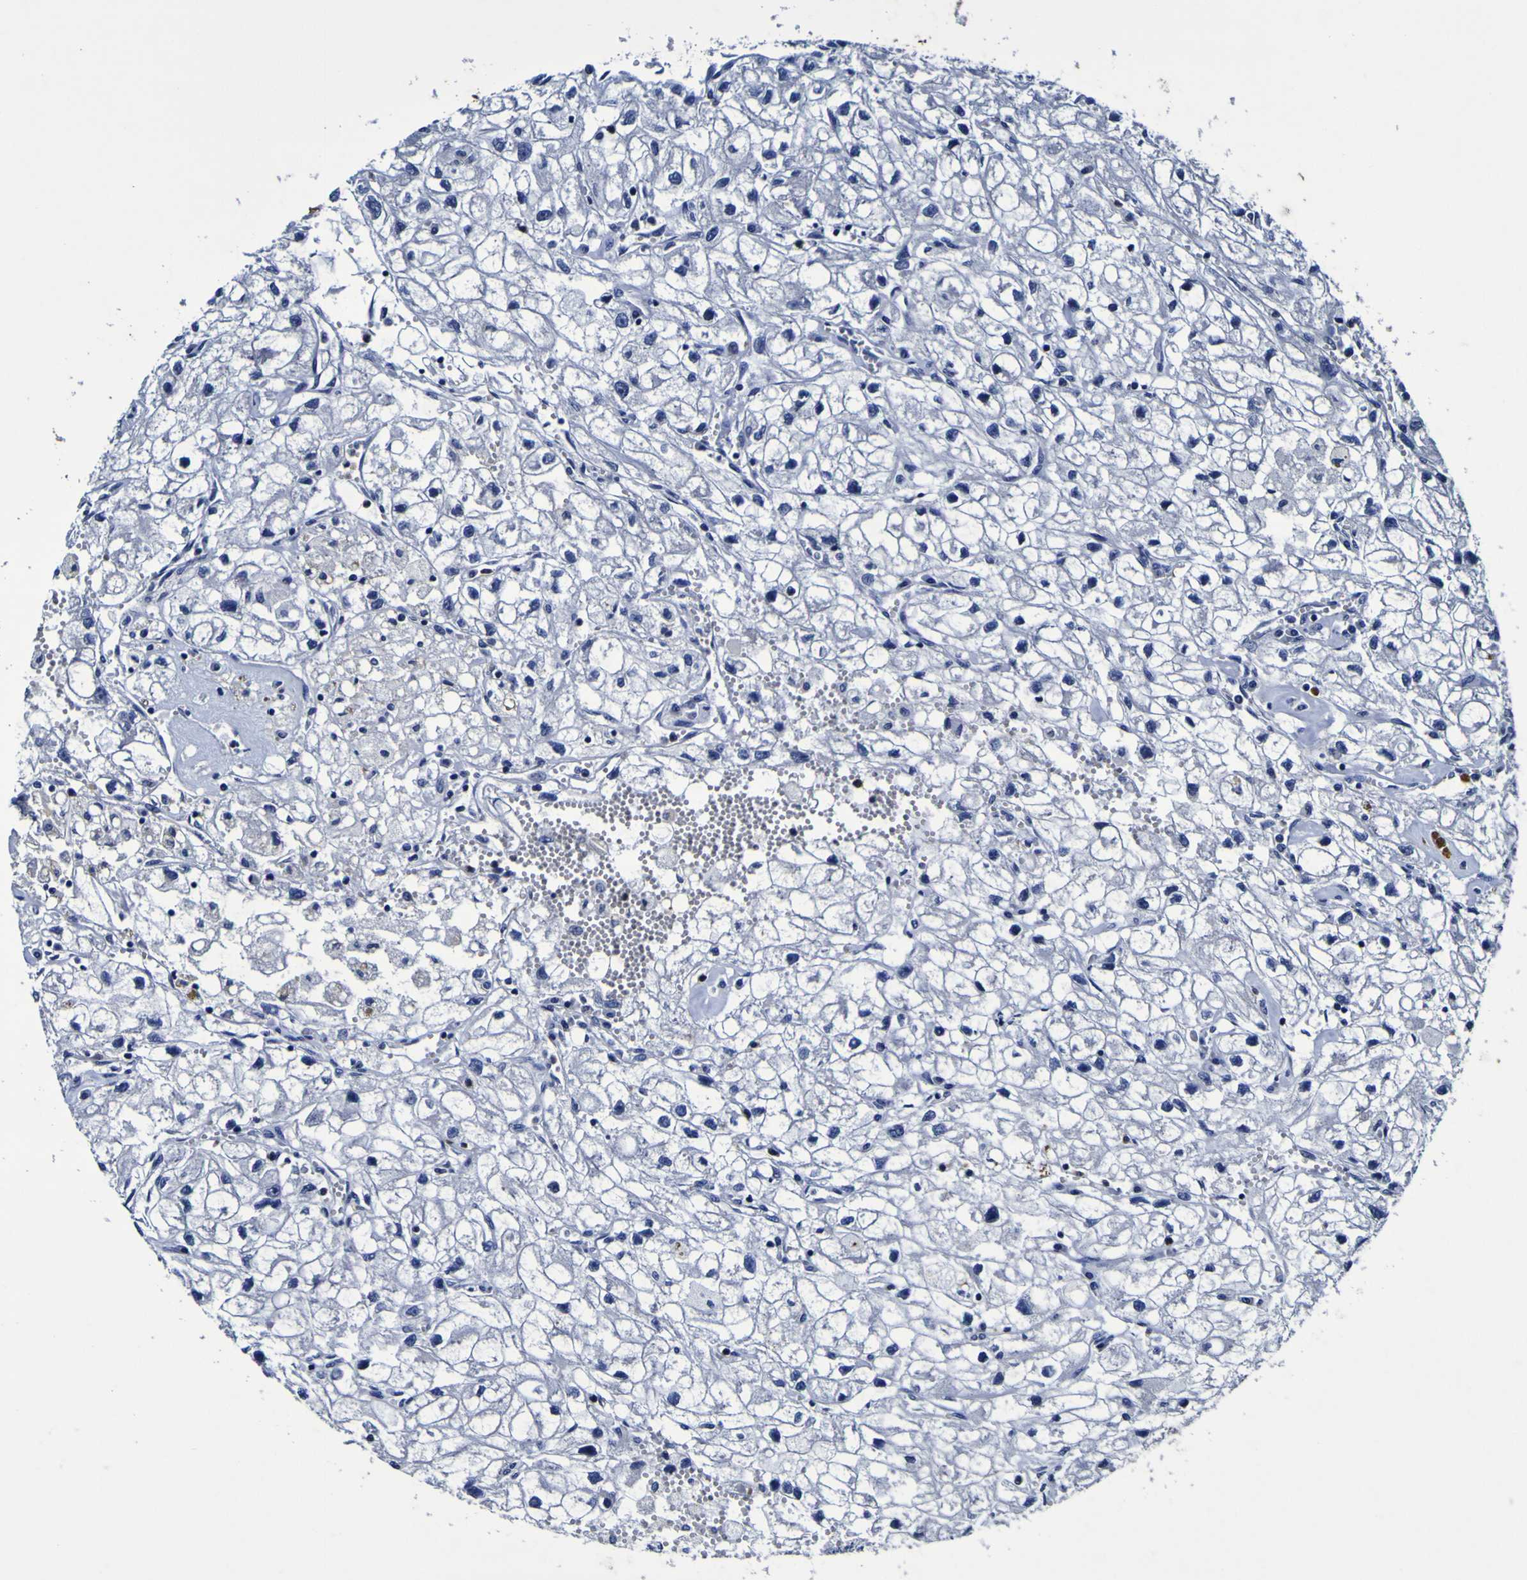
{"staining": {"intensity": "negative", "quantity": "none", "location": "none"}, "tissue": "renal cancer", "cell_type": "Tumor cells", "image_type": "cancer", "snomed": [{"axis": "morphology", "description": "Adenocarcinoma, NOS"}, {"axis": "topography", "description": "Kidney"}], "caption": "This is a image of IHC staining of adenocarcinoma (renal), which shows no staining in tumor cells.", "gene": "PANK4", "patient": {"sex": "female", "age": 70}}